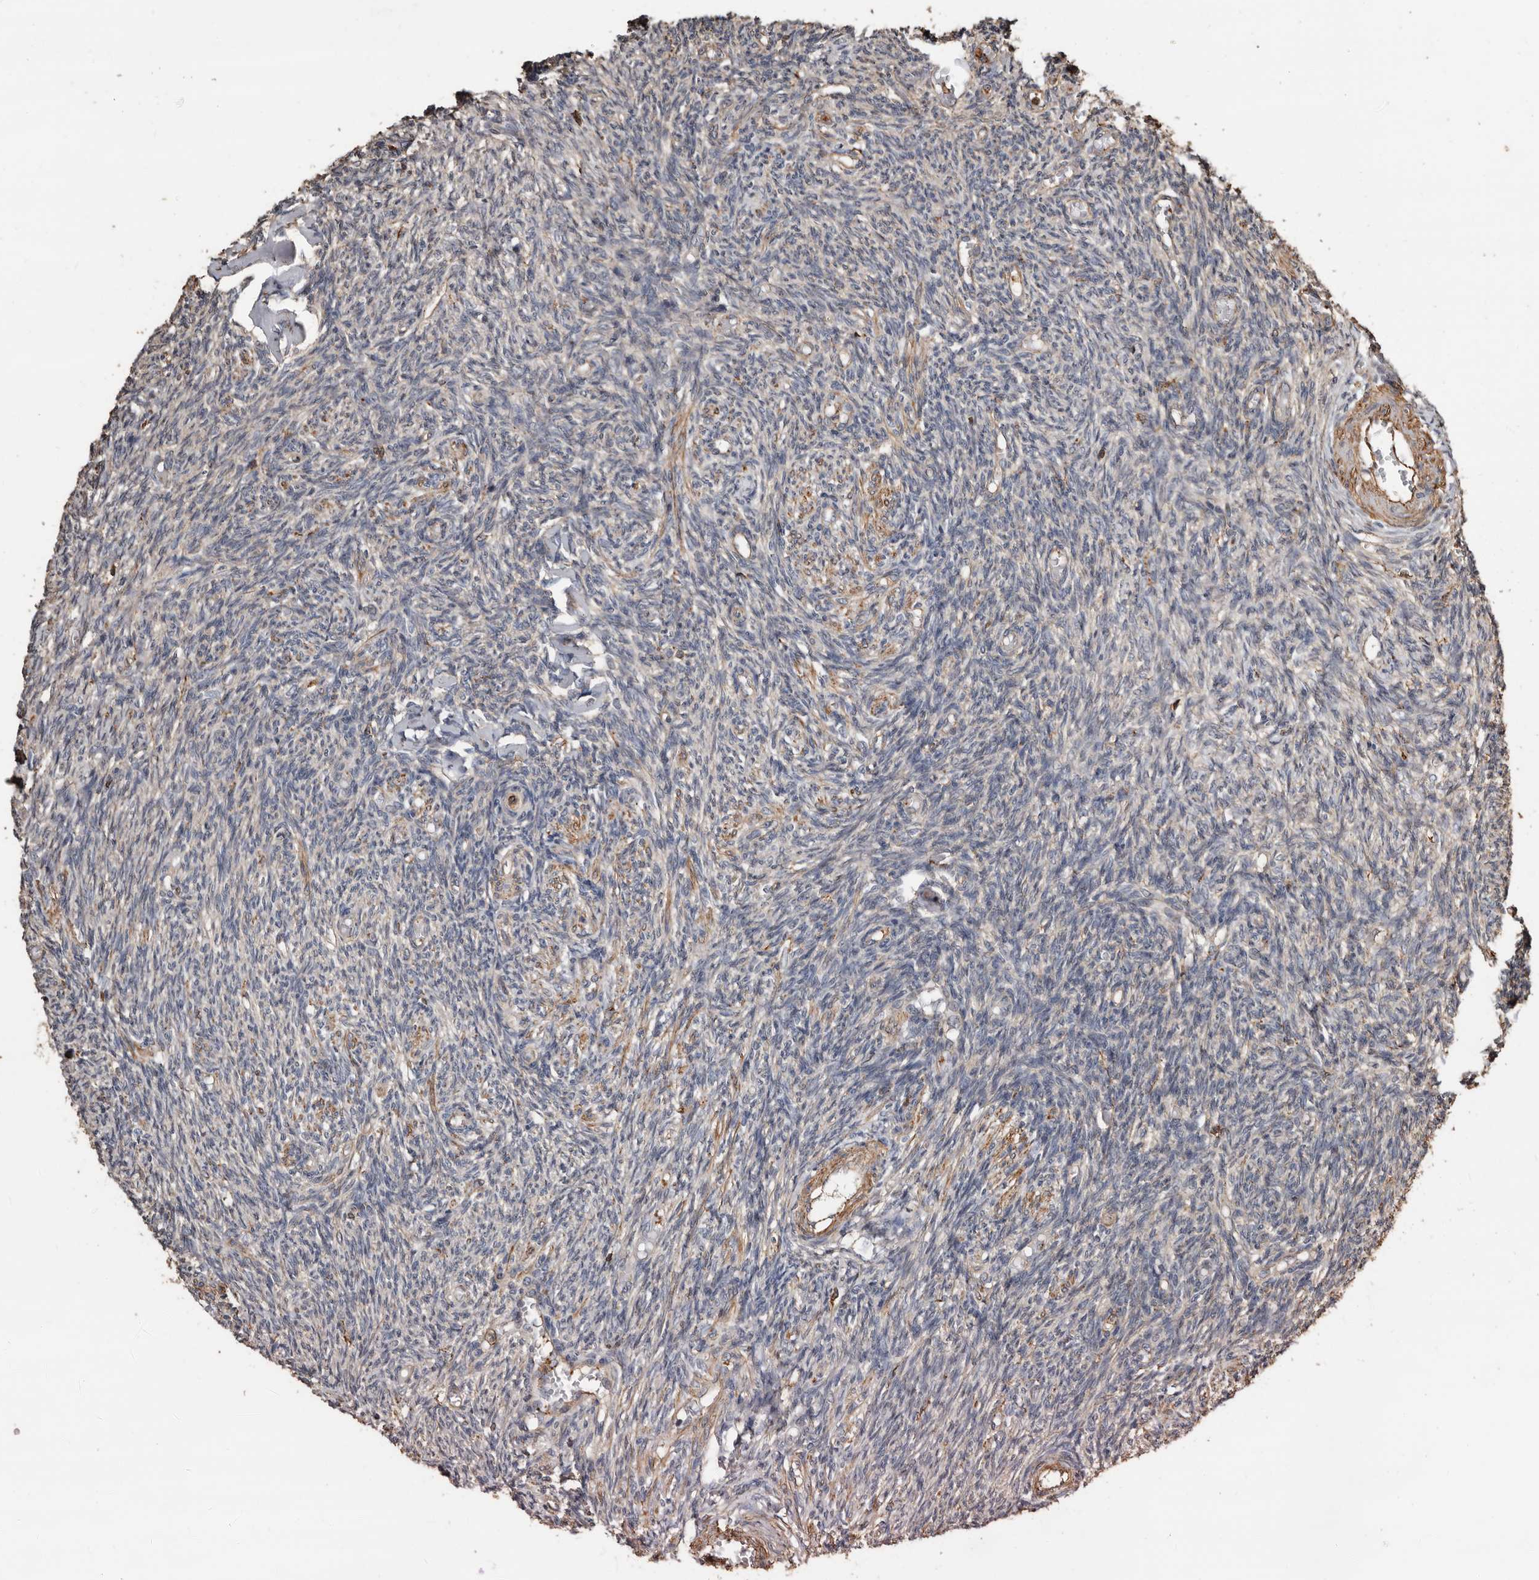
{"staining": {"intensity": "weak", "quantity": "25%-75%", "location": "cytoplasmic/membranous"}, "tissue": "ovary", "cell_type": "Follicle cells", "image_type": "normal", "snomed": [{"axis": "morphology", "description": "Normal tissue, NOS"}, {"axis": "topography", "description": "Ovary"}], "caption": "A high-resolution micrograph shows IHC staining of unremarkable ovary, which demonstrates weak cytoplasmic/membranous staining in about 25%-75% of follicle cells. The protein is stained brown, and the nuclei are stained in blue (DAB (3,3'-diaminobenzidine) IHC with brightfield microscopy, high magnification).", "gene": "GSK3A", "patient": {"sex": "female", "age": 27}}